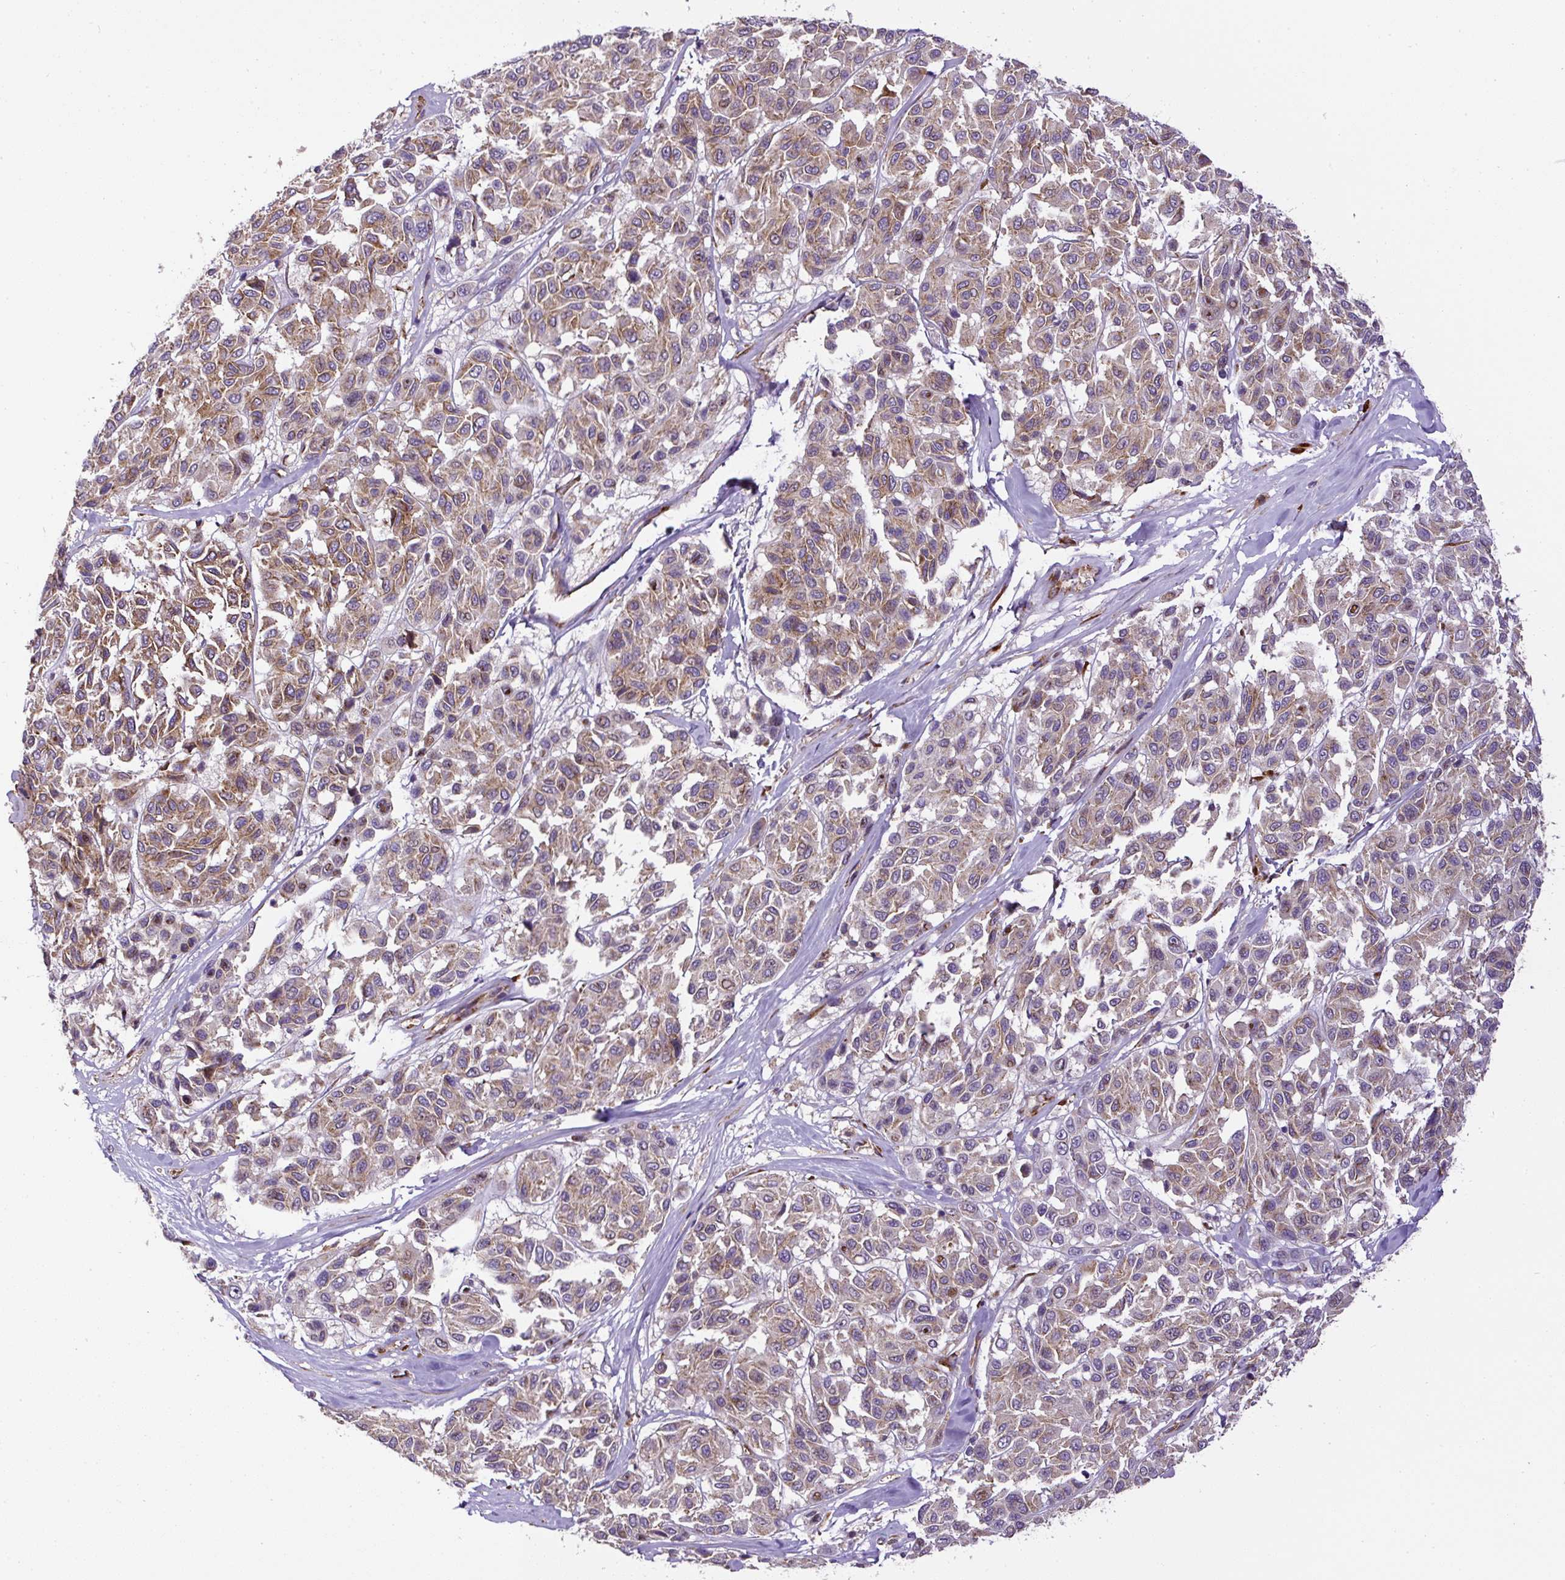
{"staining": {"intensity": "moderate", "quantity": ">75%", "location": "cytoplasmic/membranous"}, "tissue": "melanoma", "cell_type": "Tumor cells", "image_type": "cancer", "snomed": [{"axis": "morphology", "description": "Malignant melanoma, NOS"}, {"axis": "topography", "description": "Skin"}], "caption": "This micrograph demonstrates immunohistochemistry staining of human melanoma, with medium moderate cytoplasmic/membranous positivity in approximately >75% of tumor cells.", "gene": "RNF170", "patient": {"sex": "female", "age": 66}}